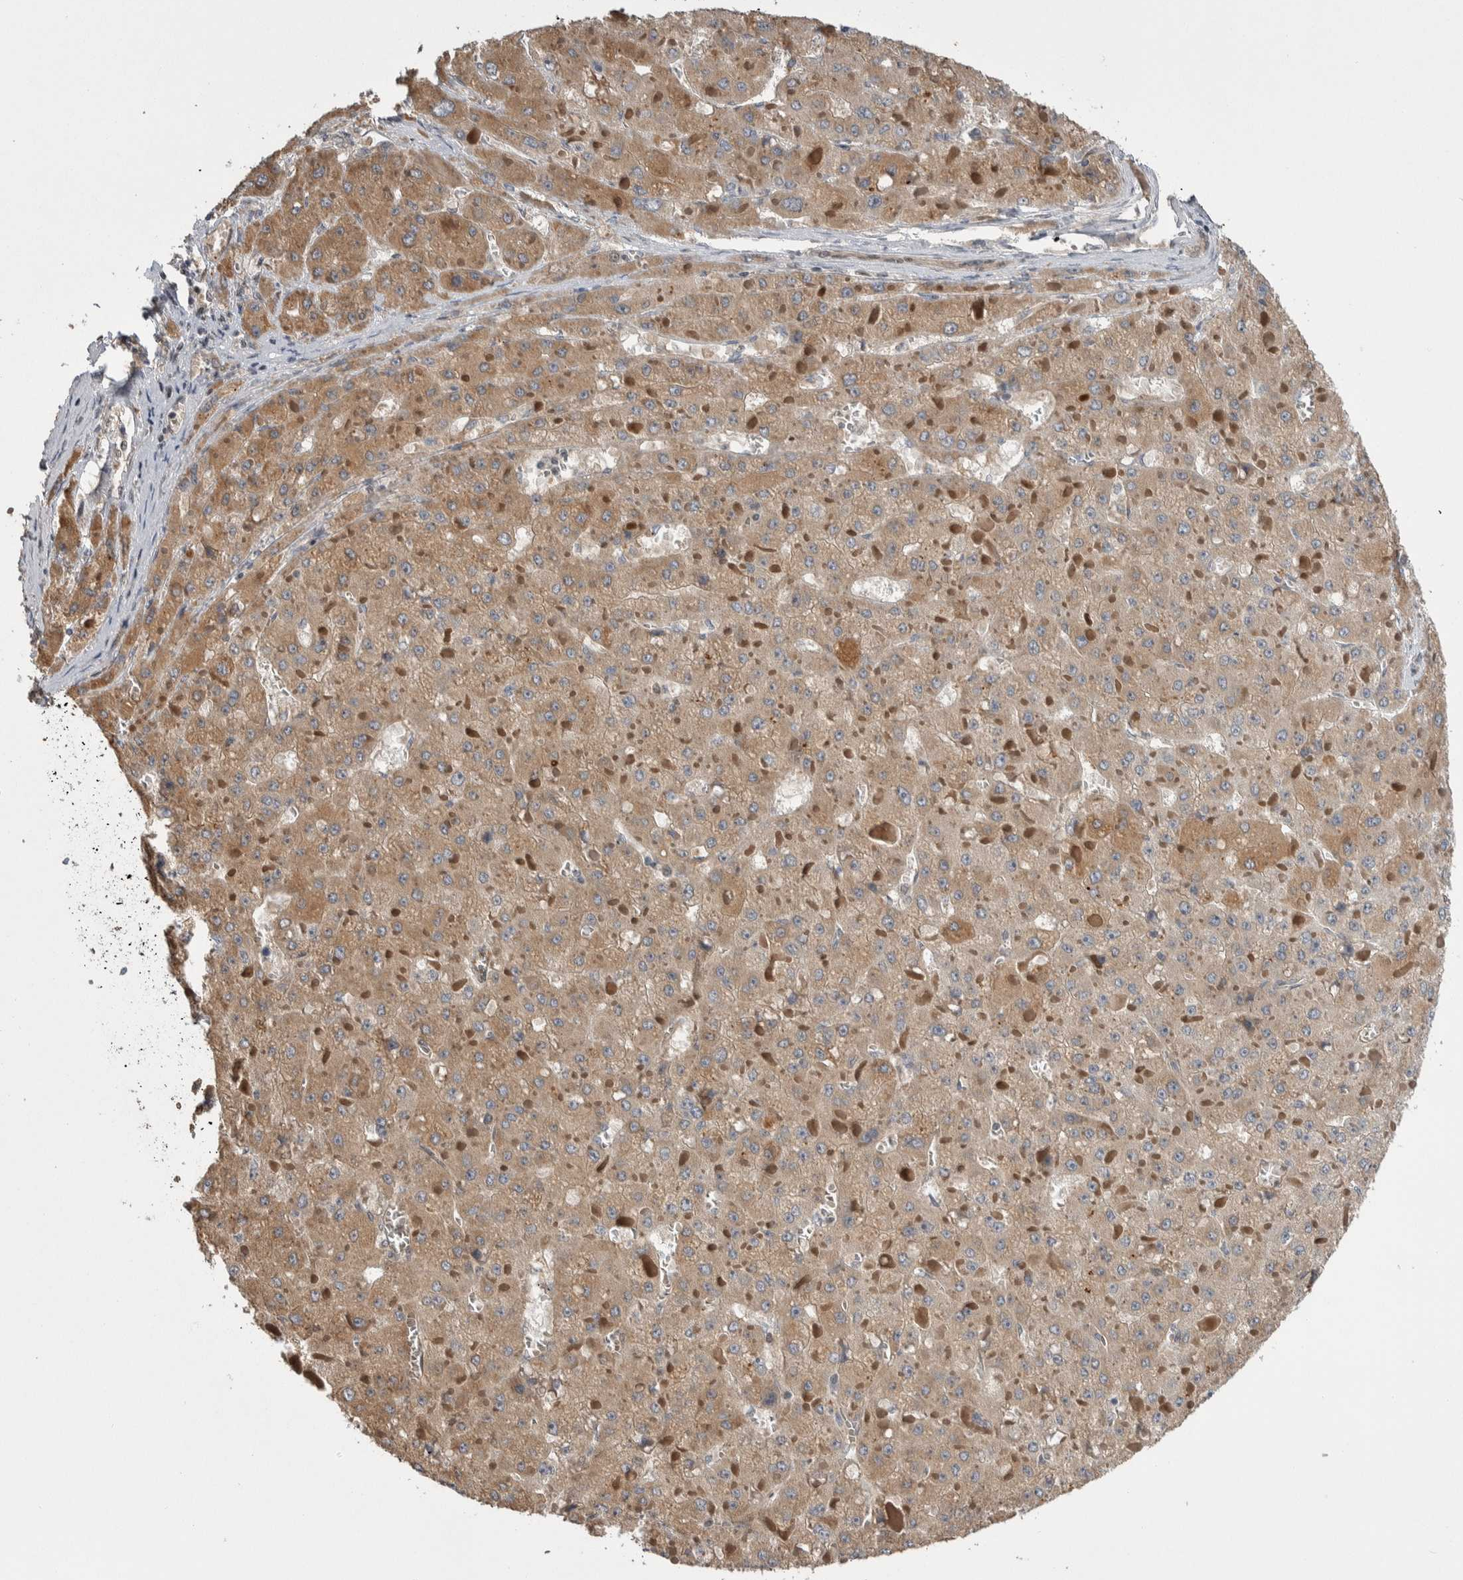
{"staining": {"intensity": "moderate", "quantity": ">75%", "location": "cytoplasmic/membranous"}, "tissue": "liver cancer", "cell_type": "Tumor cells", "image_type": "cancer", "snomed": [{"axis": "morphology", "description": "Carcinoma, Hepatocellular, NOS"}, {"axis": "topography", "description": "Liver"}], "caption": "An image of human liver hepatocellular carcinoma stained for a protein displays moderate cytoplasmic/membranous brown staining in tumor cells.", "gene": "PRDM4", "patient": {"sex": "female", "age": 73}}